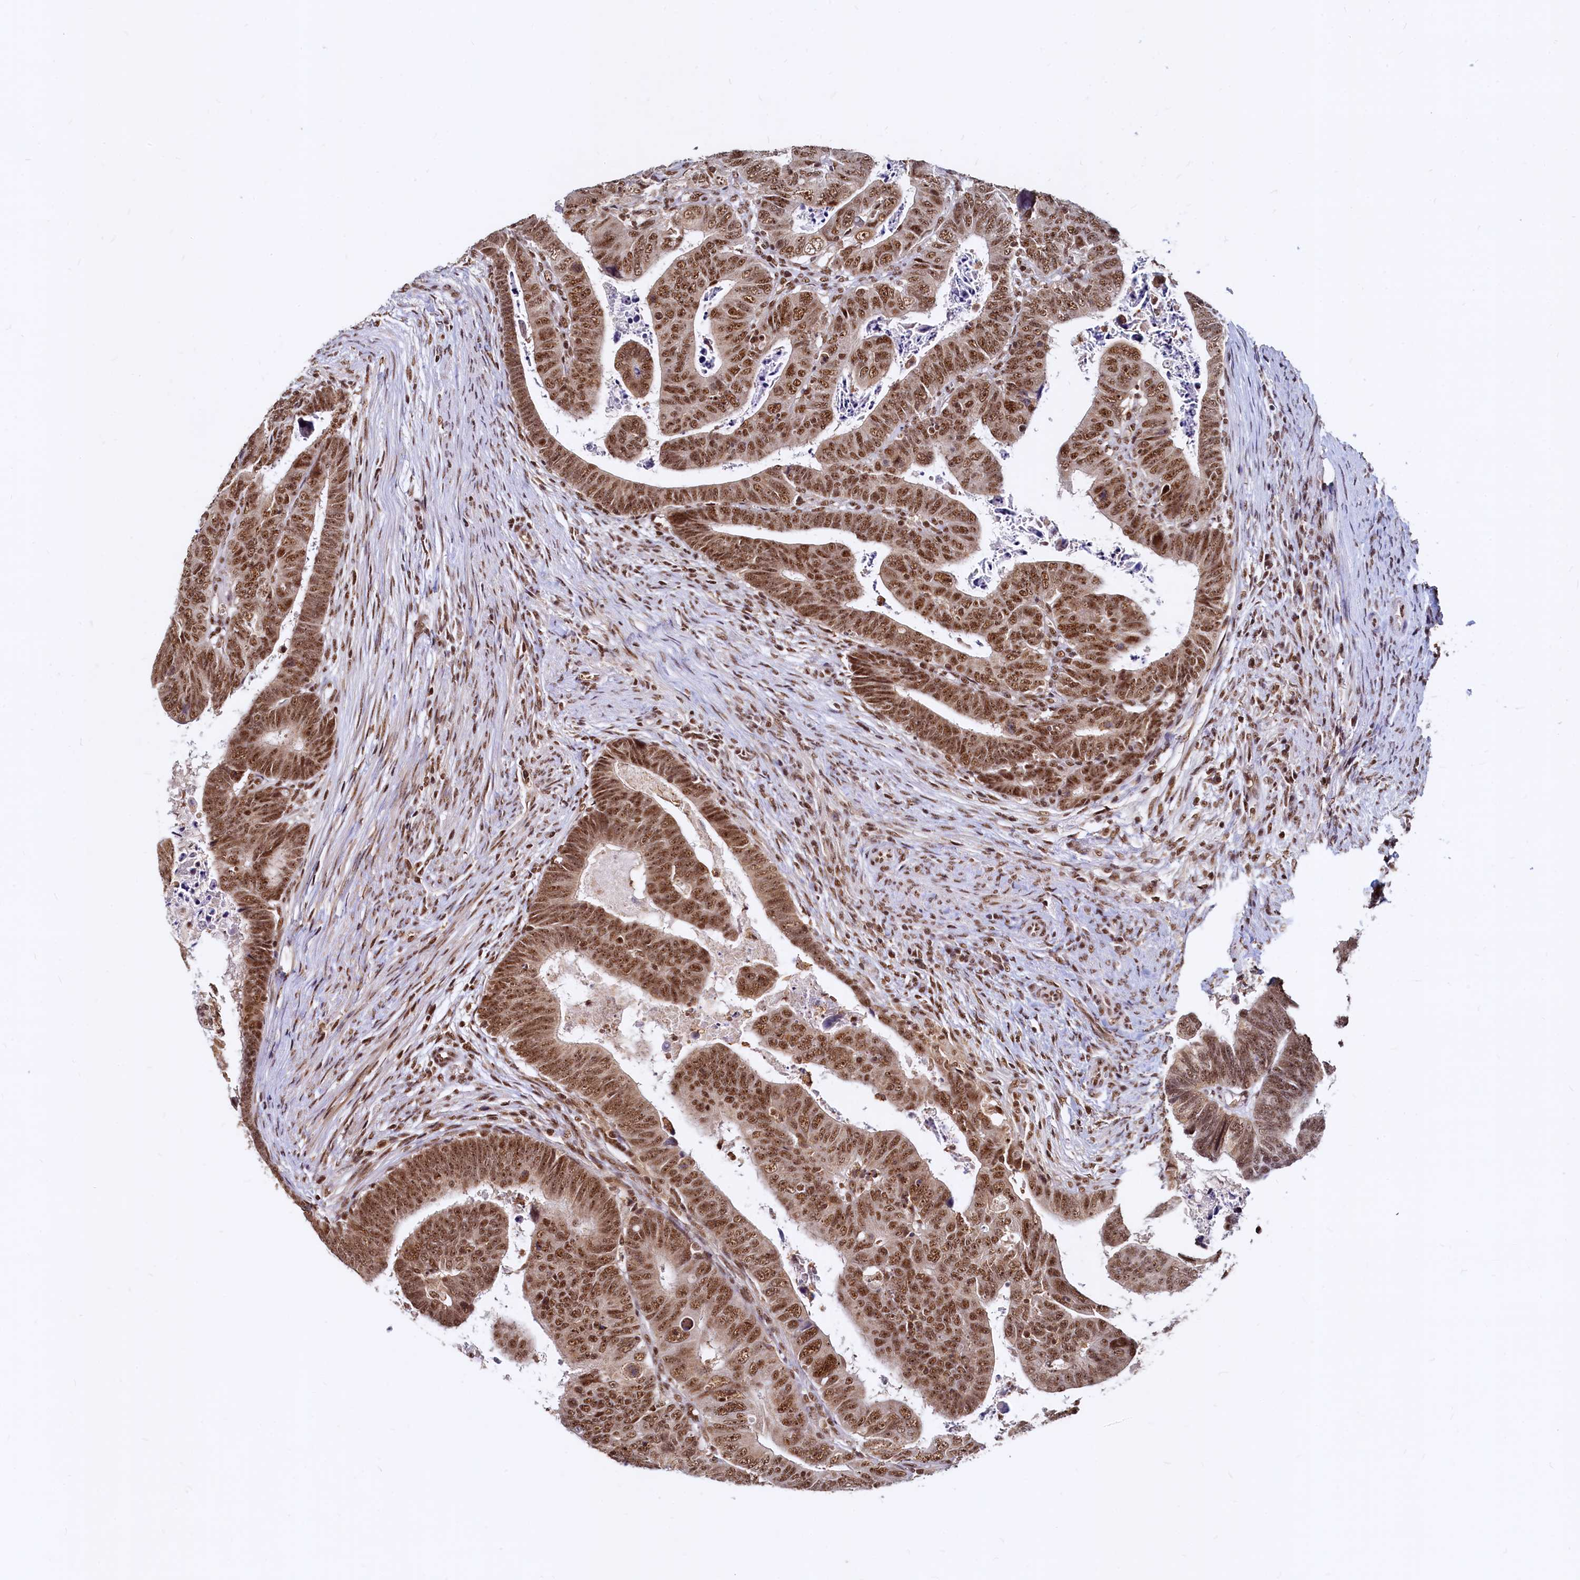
{"staining": {"intensity": "strong", "quantity": ">75%", "location": "cytoplasmic/membranous,nuclear"}, "tissue": "colorectal cancer", "cell_type": "Tumor cells", "image_type": "cancer", "snomed": [{"axis": "morphology", "description": "Normal tissue, NOS"}, {"axis": "morphology", "description": "Adenocarcinoma, NOS"}, {"axis": "topography", "description": "Rectum"}], "caption": "This photomicrograph reveals immunohistochemistry staining of human colorectal adenocarcinoma, with high strong cytoplasmic/membranous and nuclear staining in about >75% of tumor cells.", "gene": "RSRC2", "patient": {"sex": "female", "age": 65}}